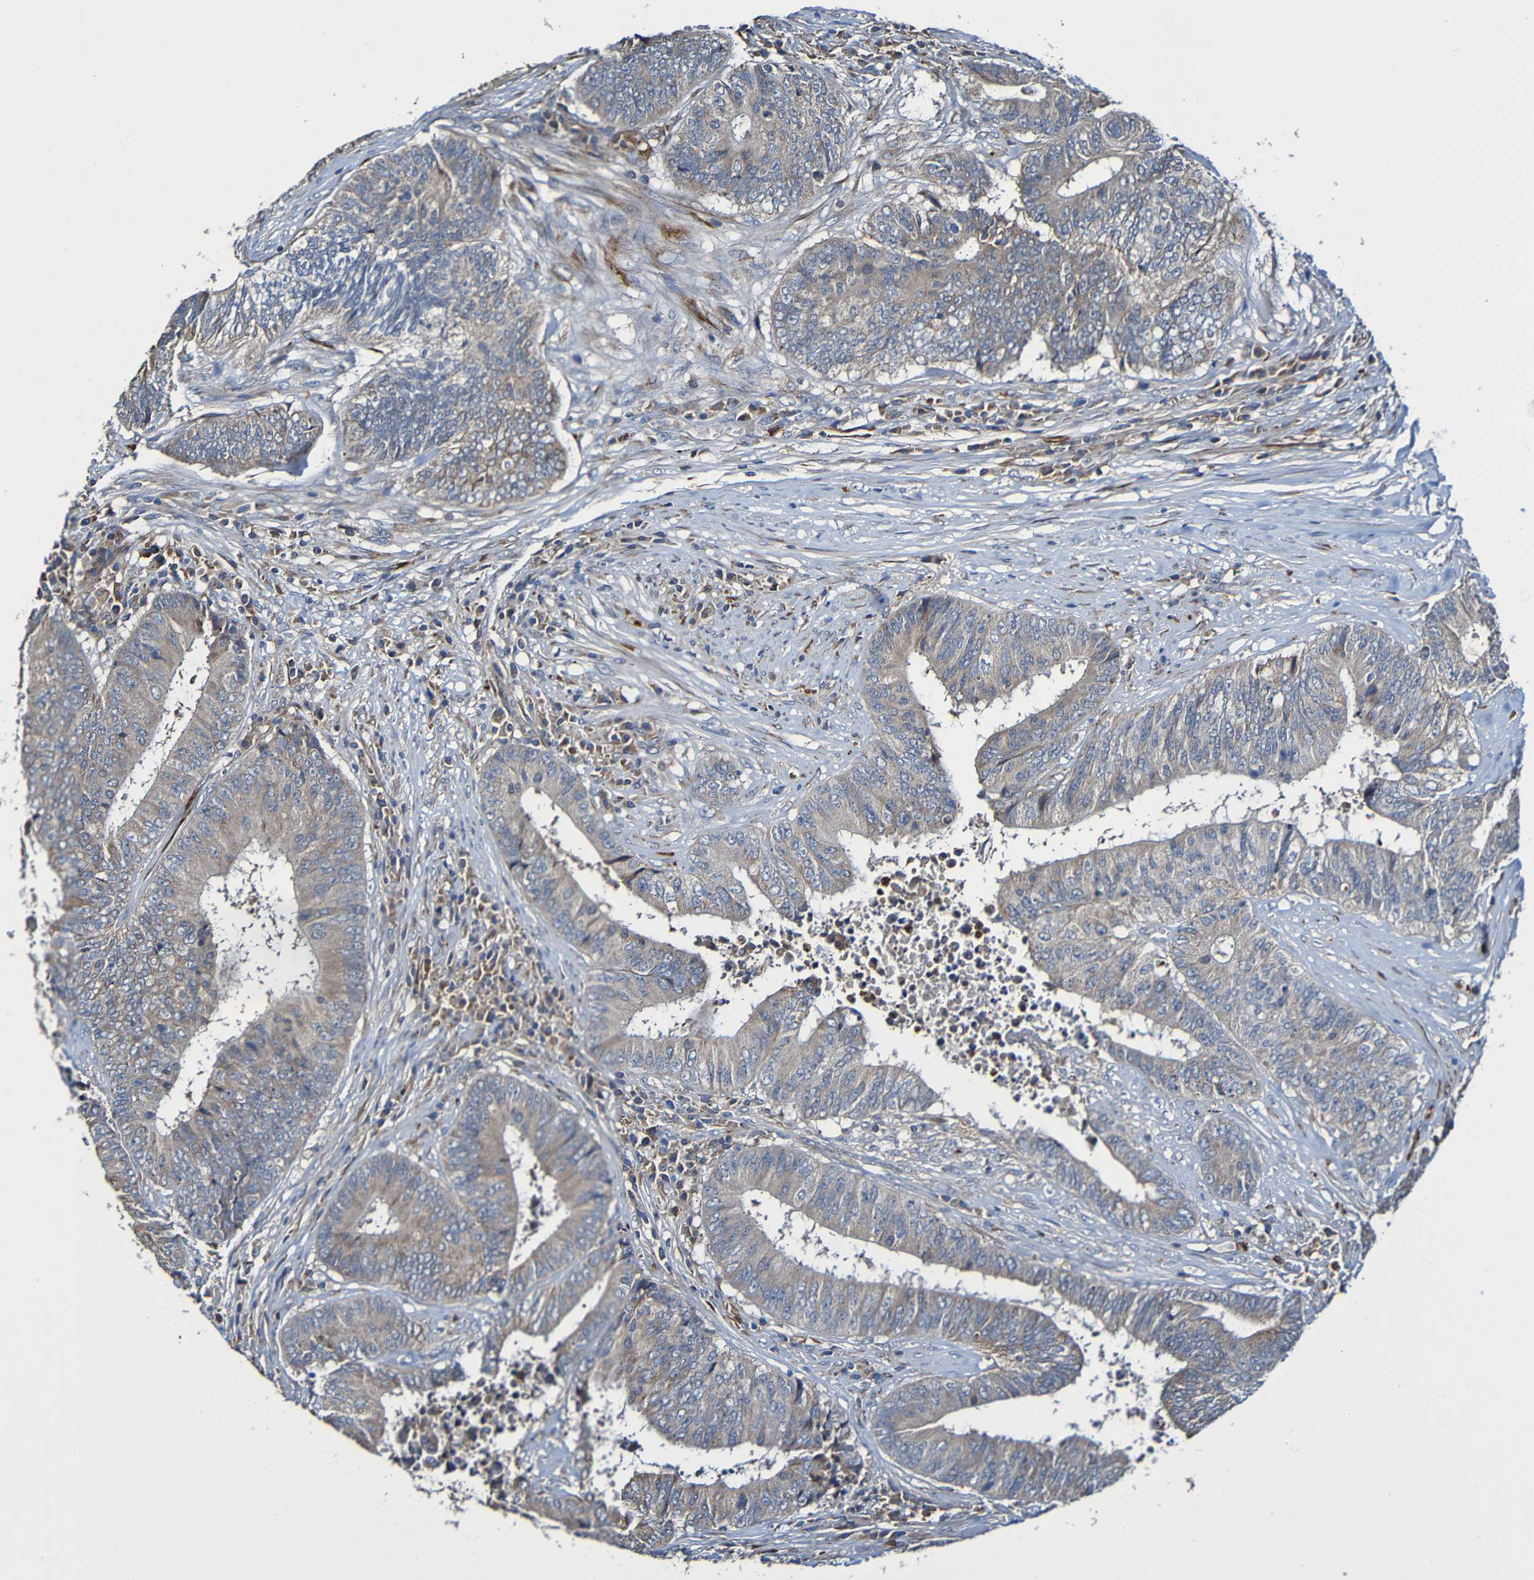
{"staining": {"intensity": "weak", "quantity": ">75%", "location": "cytoplasmic/membranous"}, "tissue": "colorectal cancer", "cell_type": "Tumor cells", "image_type": "cancer", "snomed": [{"axis": "morphology", "description": "Adenocarcinoma, NOS"}, {"axis": "topography", "description": "Rectum"}], "caption": "The photomicrograph displays staining of colorectal adenocarcinoma, revealing weak cytoplasmic/membranous protein expression (brown color) within tumor cells.", "gene": "ADAM15", "patient": {"sex": "male", "age": 72}}